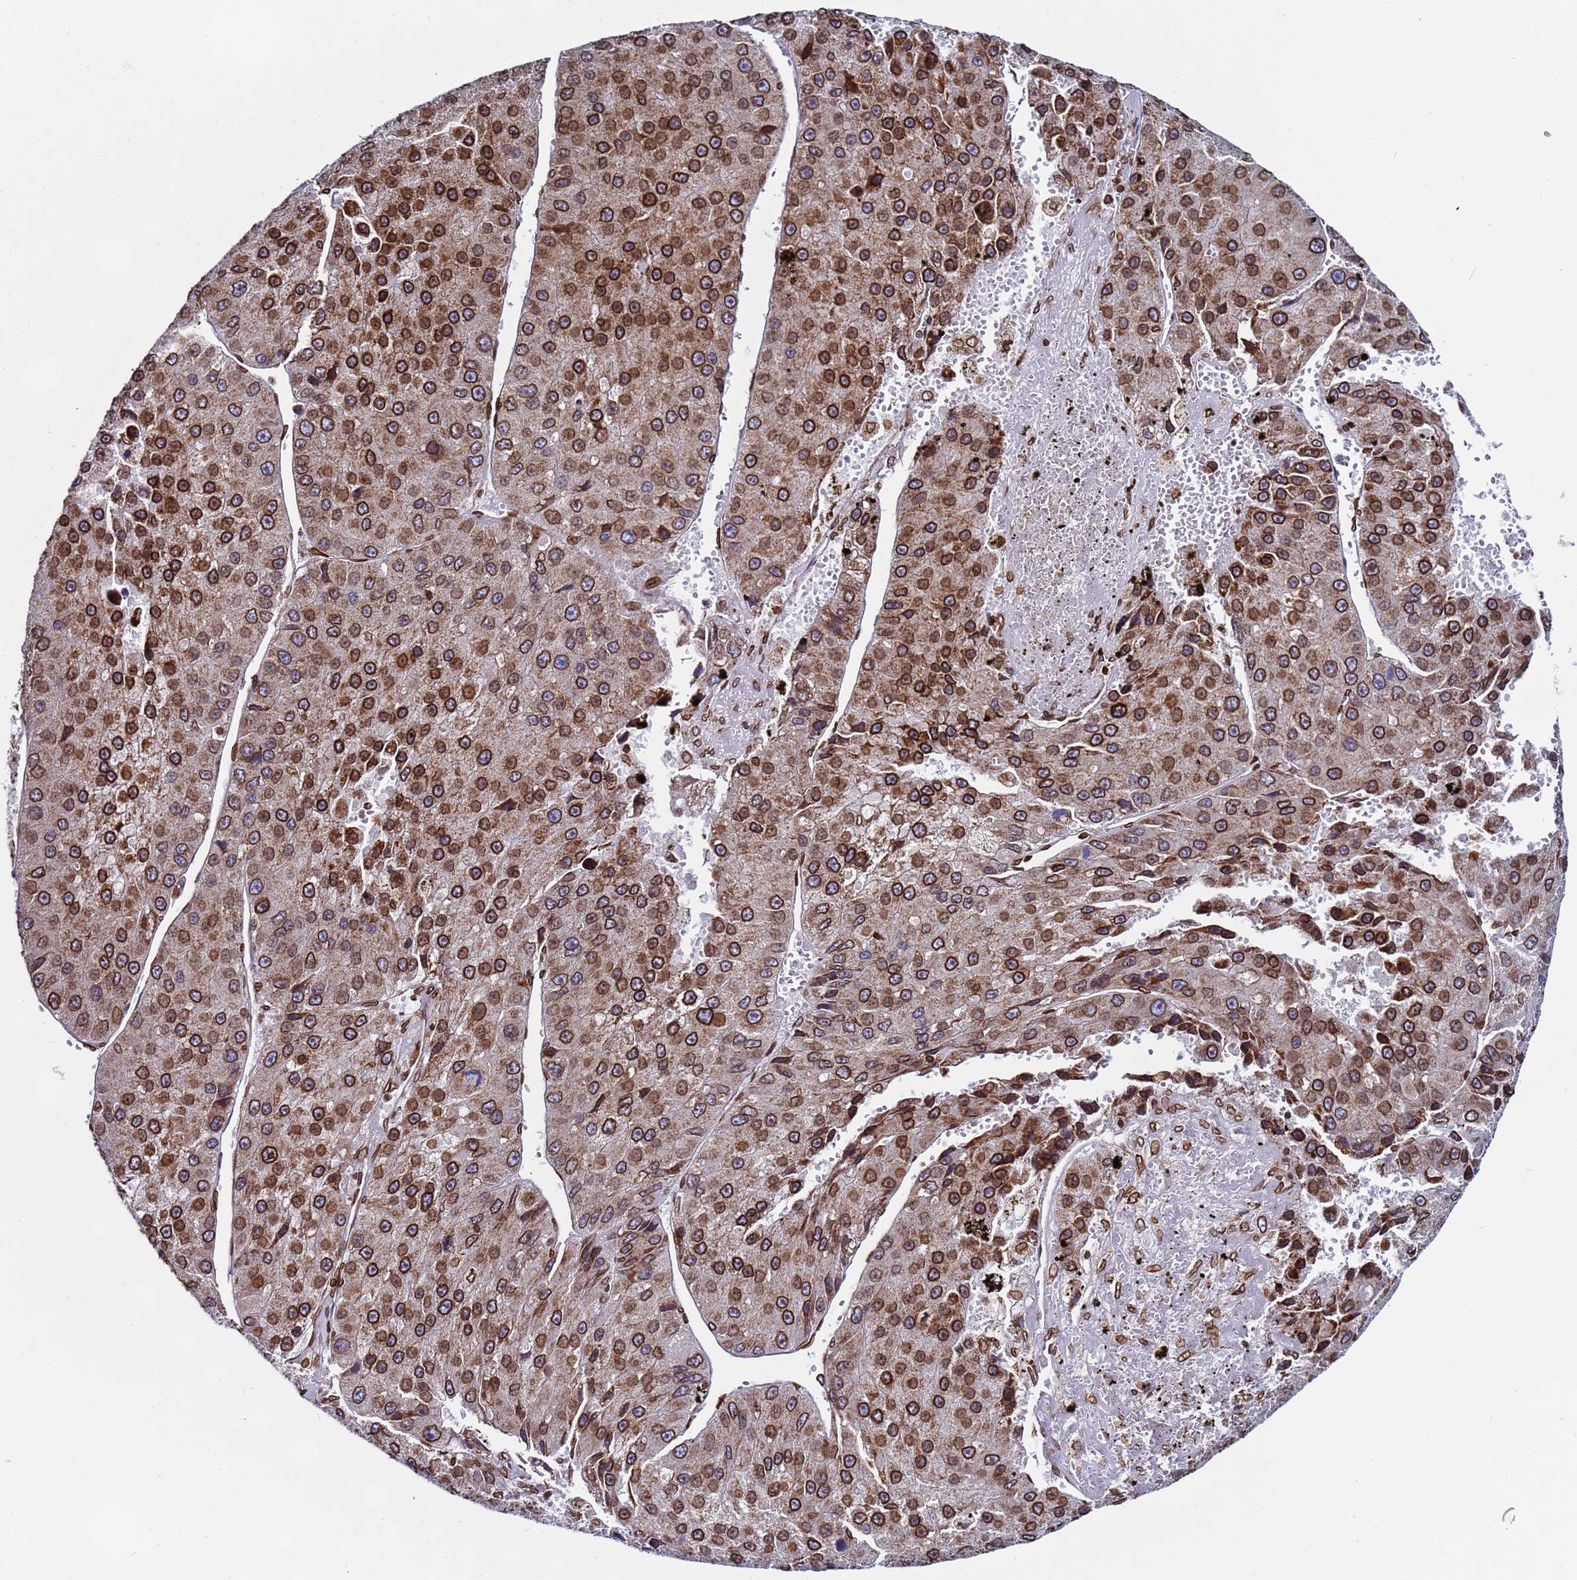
{"staining": {"intensity": "strong", "quantity": ">75%", "location": "cytoplasmic/membranous,nuclear"}, "tissue": "liver cancer", "cell_type": "Tumor cells", "image_type": "cancer", "snomed": [{"axis": "morphology", "description": "Carcinoma, Hepatocellular, NOS"}, {"axis": "topography", "description": "Liver"}], "caption": "IHC (DAB (3,3'-diaminobenzidine)) staining of human liver cancer demonstrates strong cytoplasmic/membranous and nuclear protein expression in about >75% of tumor cells.", "gene": "TOR1AIP1", "patient": {"sex": "female", "age": 73}}